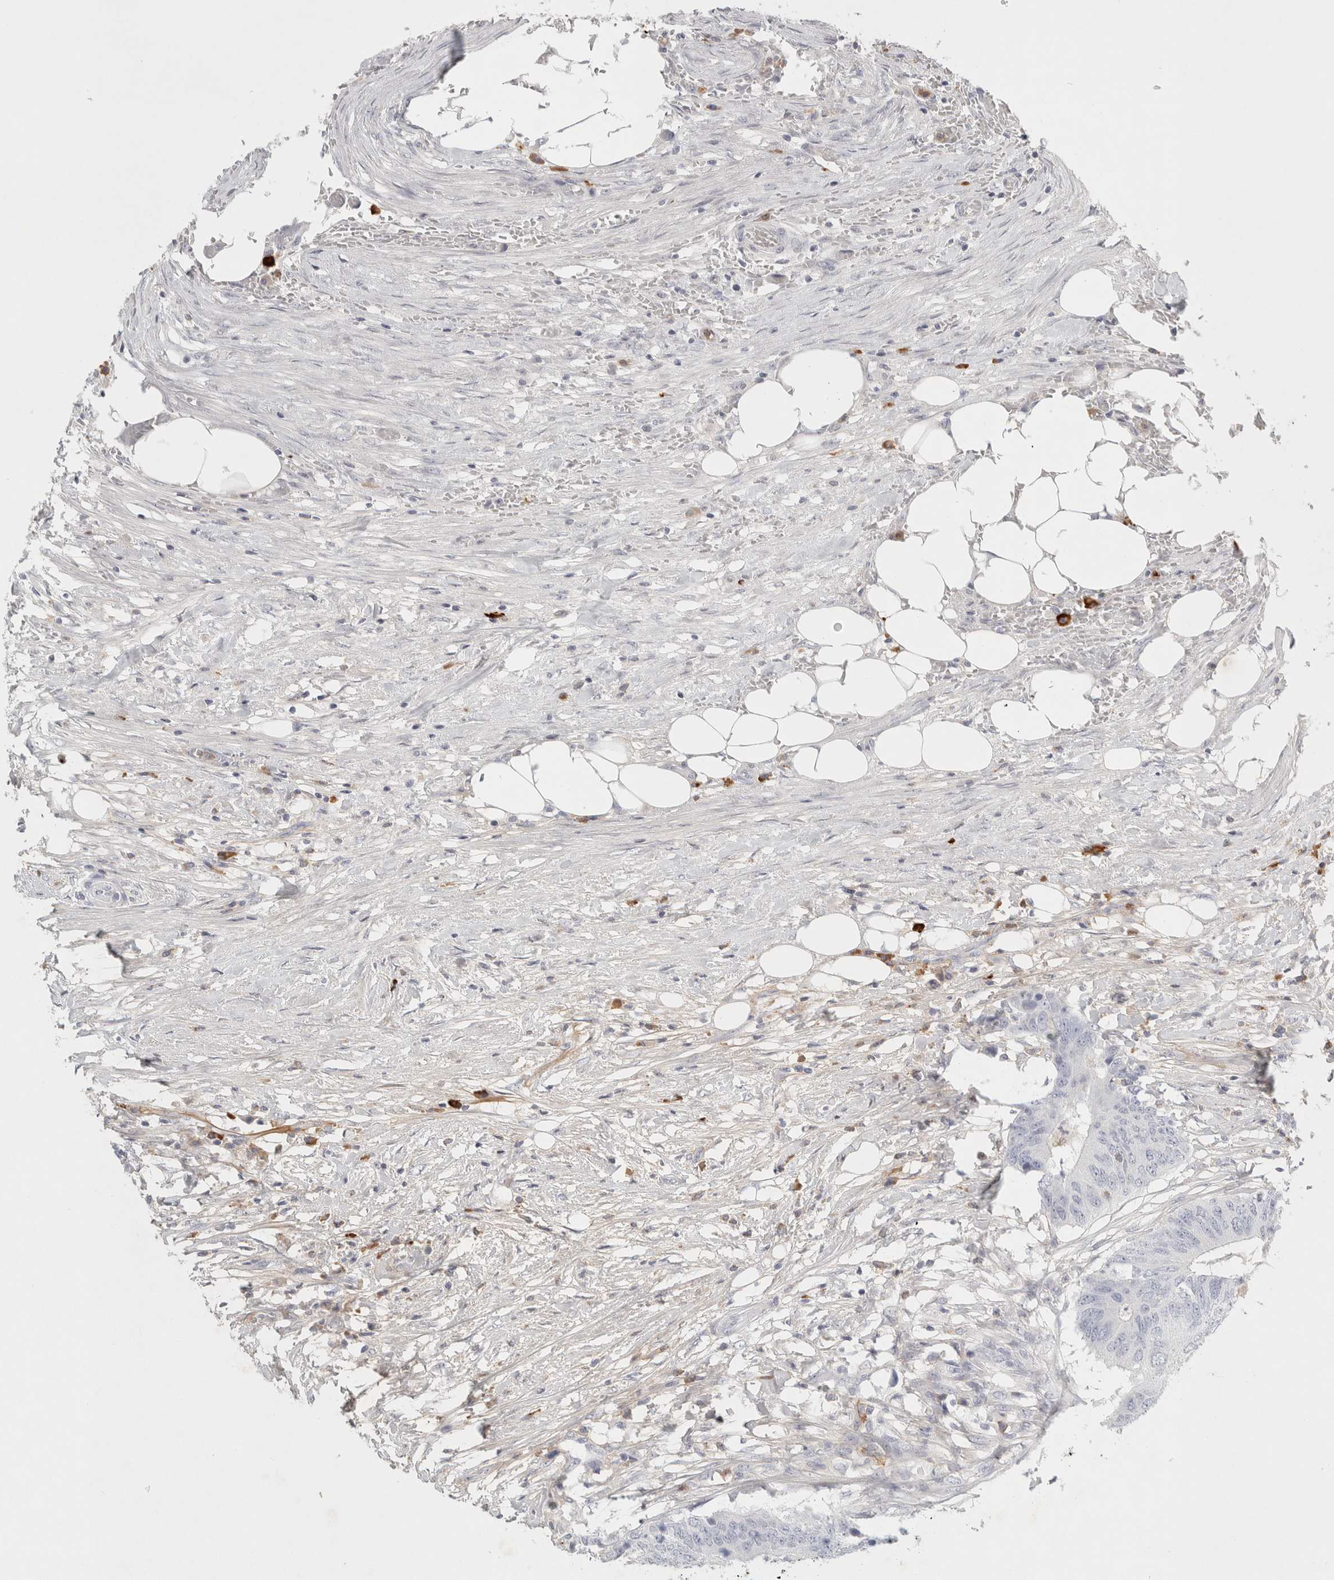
{"staining": {"intensity": "negative", "quantity": "none", "location": "none"}, "tissue": "colorectal cancer", "cell_type": "Tumor cells", "image_type": "cancer", "snomed": [{"axis": "morphology", "description": "Adenocarcinoma, NOS"}, {"axis": "topography", "description": "Colon"}], "caption": "Histopathology image shows no significant protein positivity in tumor cells of adenocarcinoma (colorectal).", "gene": "FGL2", "patient": {"sex": "male", "age": 56}}